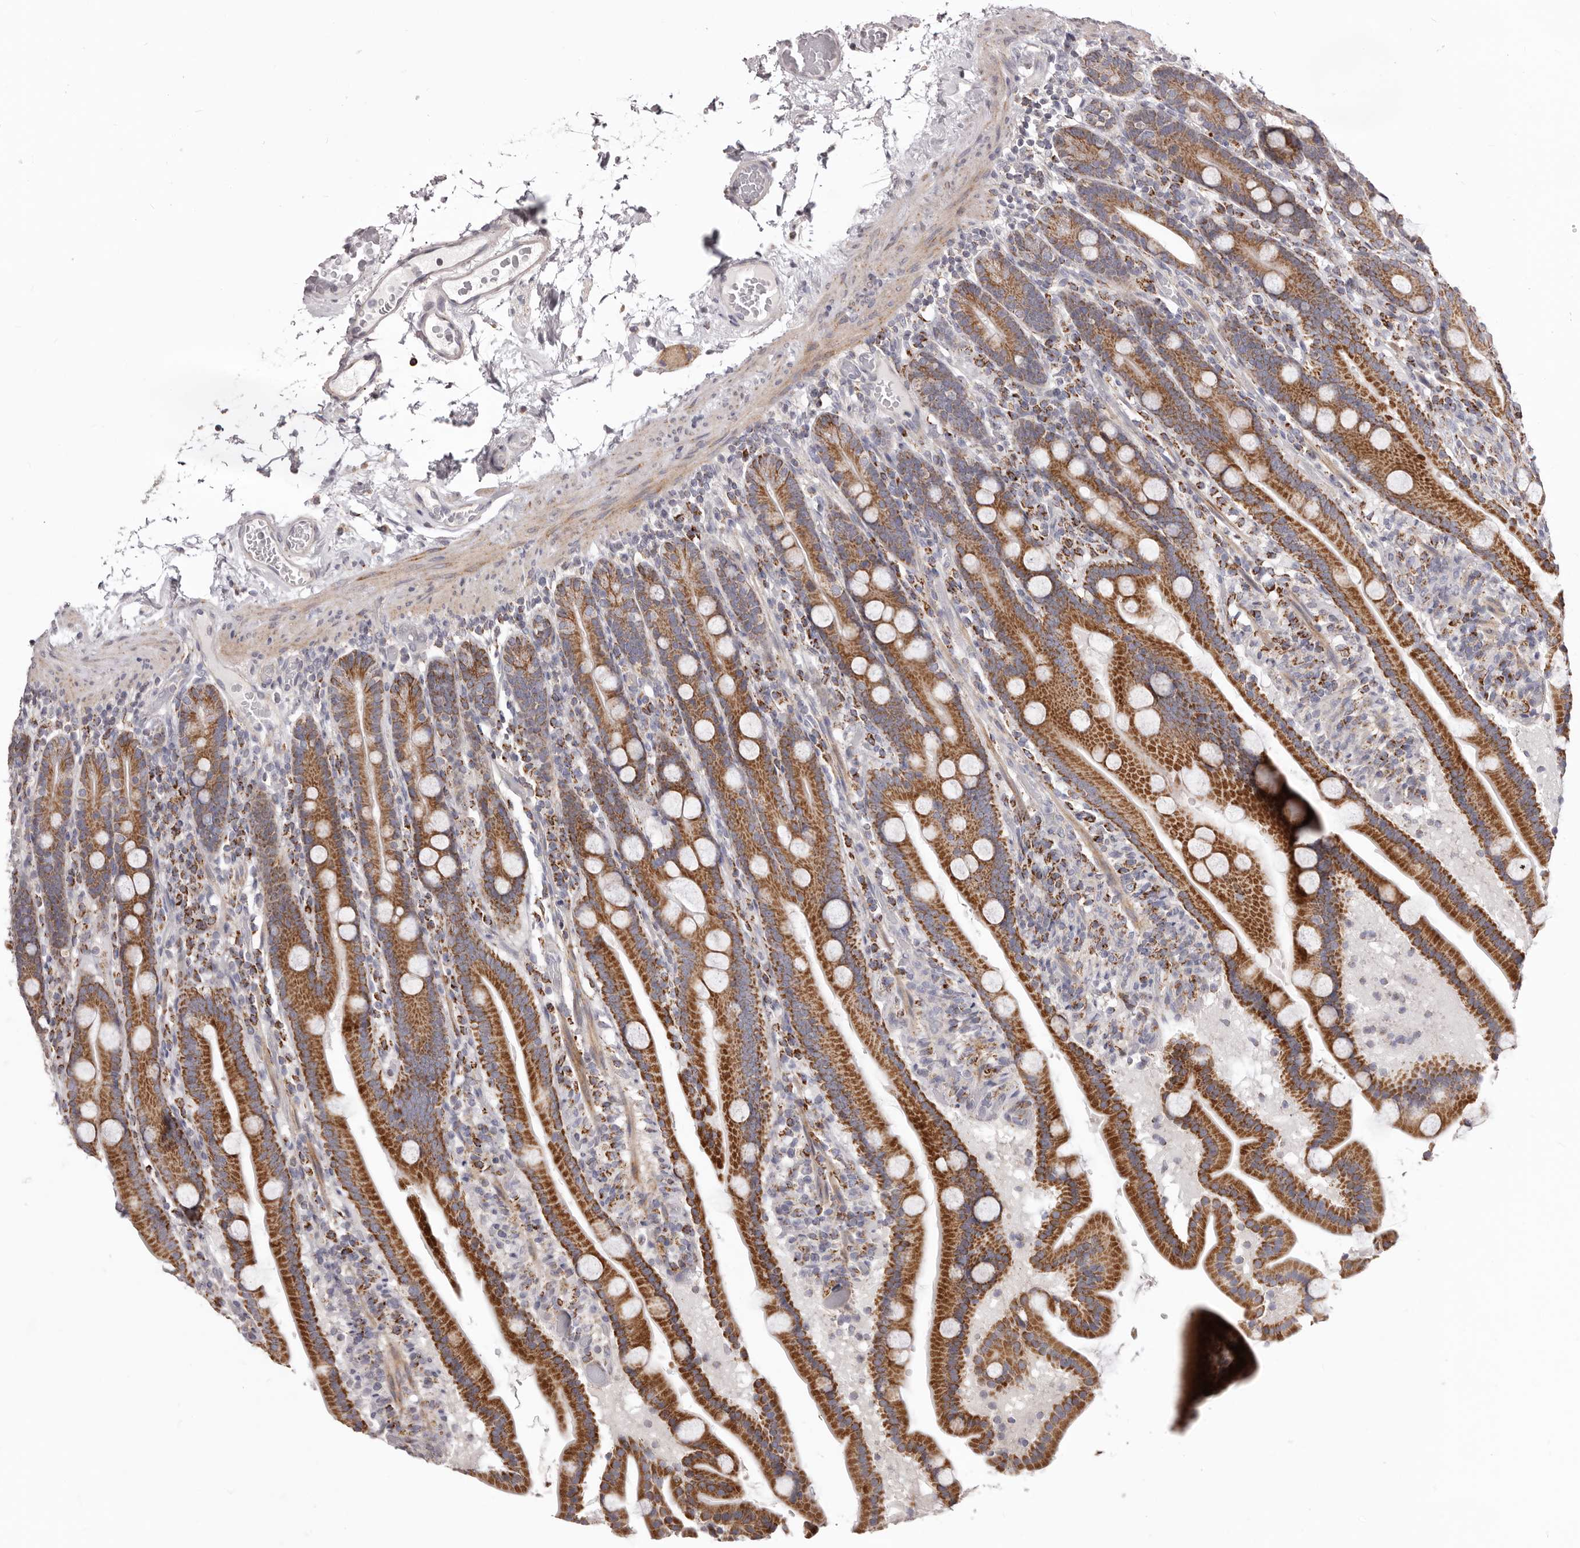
{"staining": {"intensity": "strong", "quantity": ">75%", "location": "cytoplasmic/membranous"}, "tissue": "duodenum", "cell_type": "Glandular cells", "image_type": "normal", "snomed": [{"axis": "morphology", "description": "Normal tissue, NOS"}, {"axis": "topography", "description": "Duodenum"}], "caption": "A high-resolution histopathology image shows immunohistochemistry (IHC) staining of normal duodenum, which shows strong cytoplasmic/membranous expression in about >75% of glandular cells.", "gene": "PRMT2", "patient": {"sex": "male", "age": 55}}